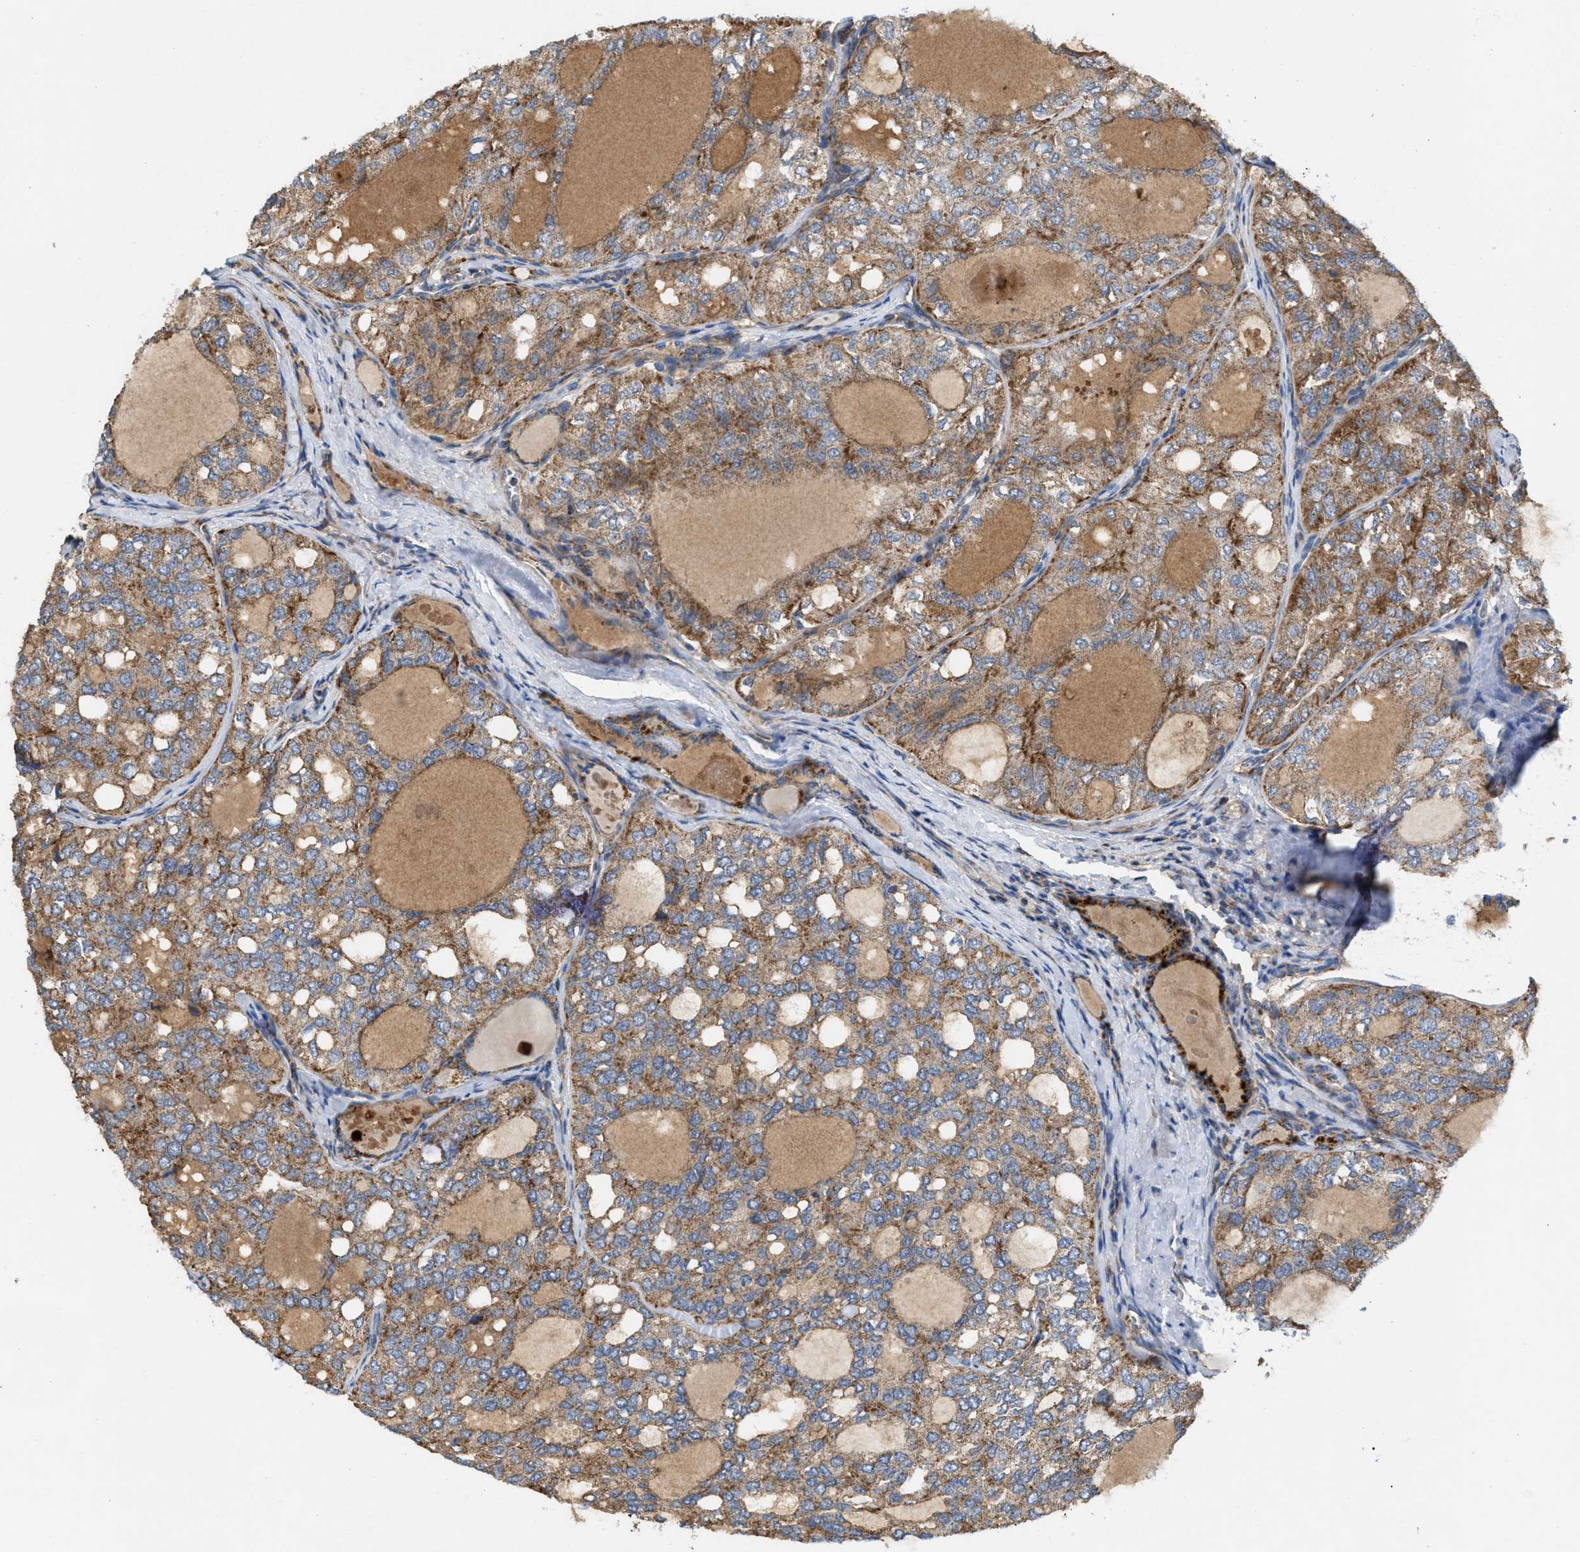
{"staining": {"intensity": "moderate", "quantity": ">75%", "location": "cytoplasmic/membranous"}, "tissue": "thyroid cancer", "cell_type": "Tumor cells", "image_type": "cancer", "snomed": [{"axis": "morphology", "description": "Follicular adenoma carcinoma, NOS"}, {"axis": "topography", "description": "Thyroid gland"}], "caption": "IHC staining of thyroid cancer, which shows medium levels of moderate cytoplasmic/membranous positivity in approximately >75% of tumor cells indicating moderate cytoplasmic/membranous protein expression. The staining was performed using DAB (3,3'-diaminobenzidine) (brown) for protein detection and nuclei were counterstained in hematoxylin (blue).", "gene": "TACO1", "patient": {"sex": "male", "age": 75}}